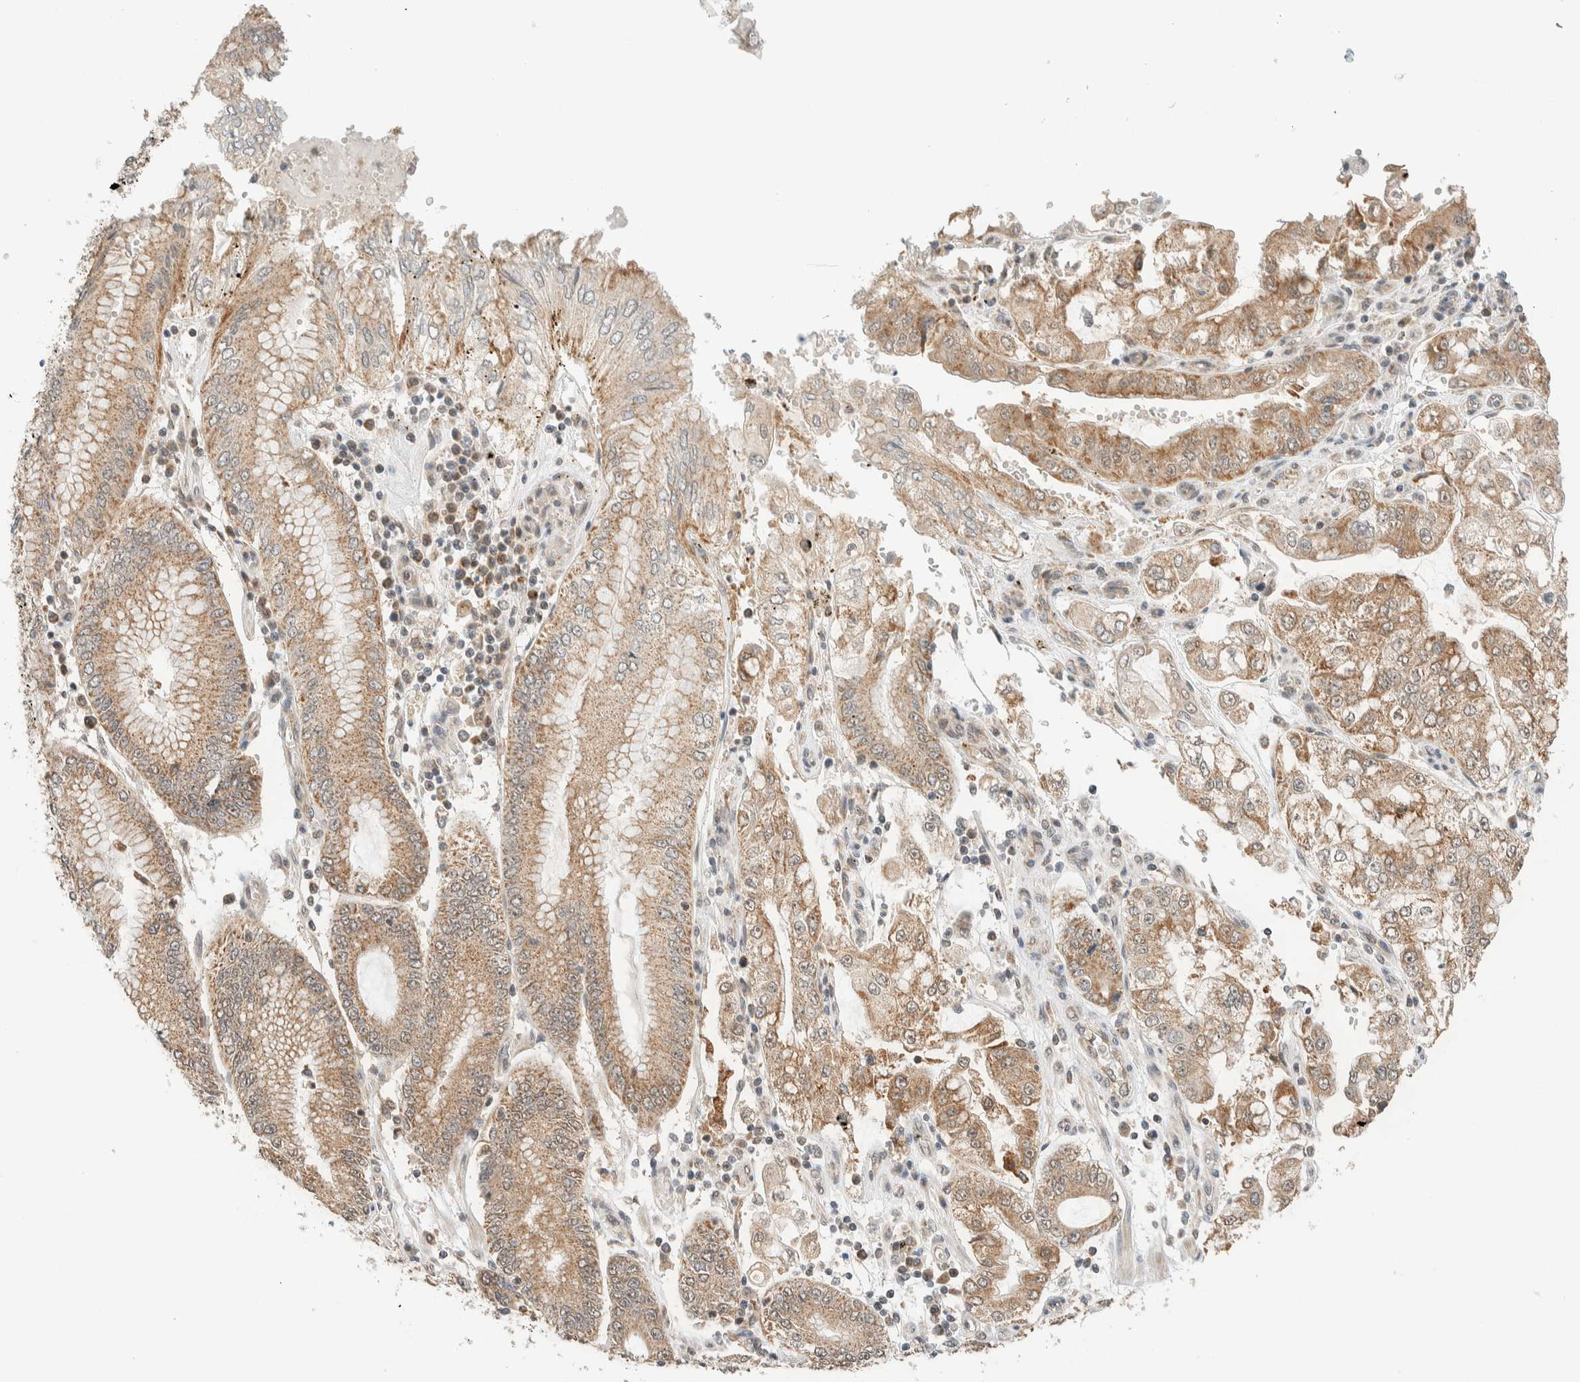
{"staining": {"intensity": "moderate", "quantity": ">75%", "location": "cytoplasmic/membranous"}, "tissue": "stomach cancer", "cell_type": "Tumor cells", "image_type": "cancer", "snomed": [{"axis": "morphology", "description": "Adenocarcinoma, NOS"}, {"axis": "topography", "description": "Stomach"}], "caption": "Tumor cells display medium levels of moderate cytoplasmic/membranous positivity in about >75% of cells in stomach cancer (adenocarcinoma).", "gene": "MRPL41", "patient": {"sex": "male", "age": 76}}